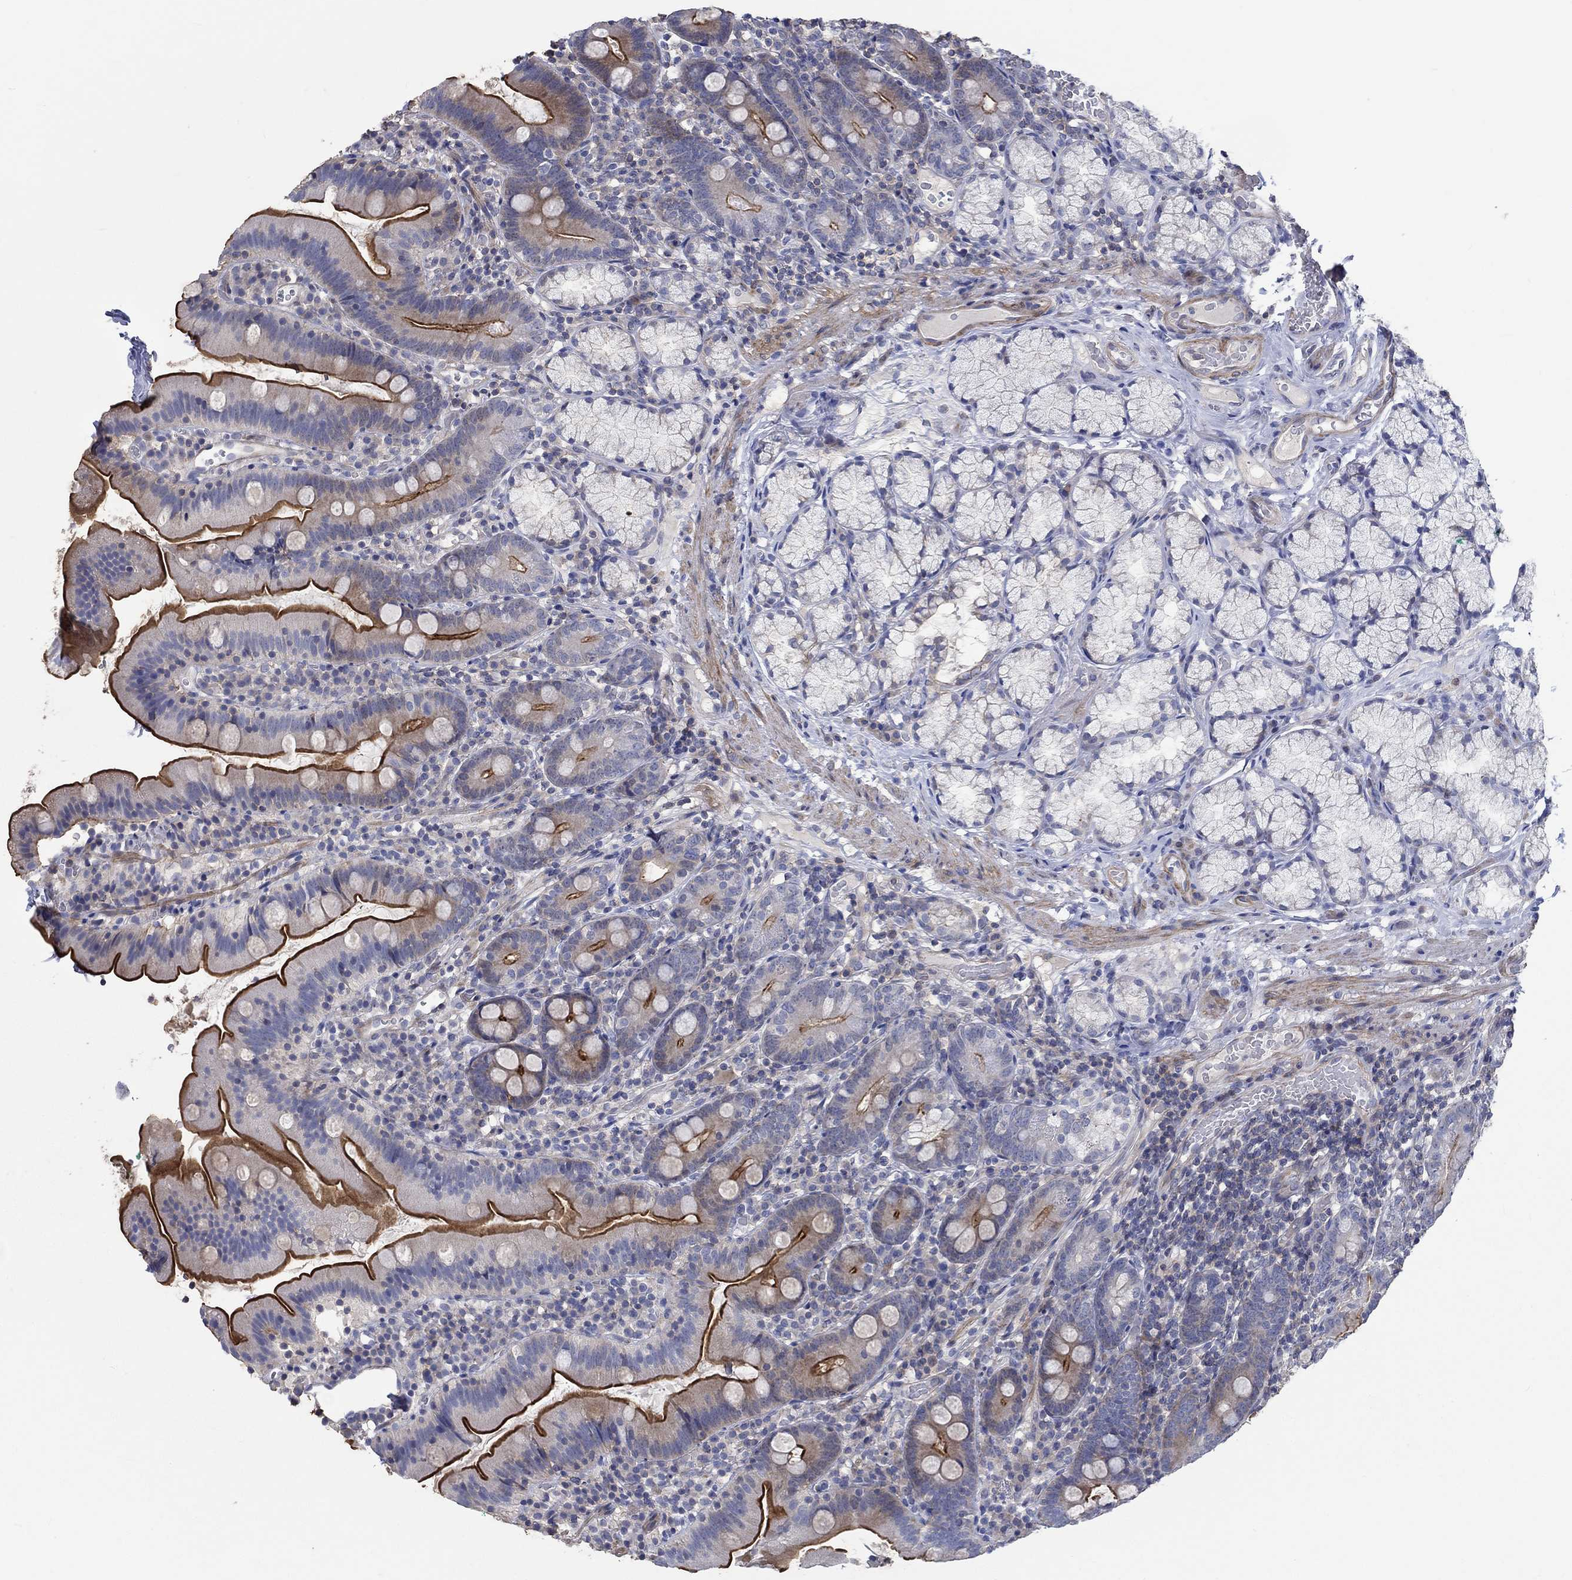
{"staining": {"intensity": "strong", "quantity": "25%-75%", "location": "cytoplasmic/membranous"}, "tissue": "duodenum", "cell_type": "Glandular cells", "image_type": "normal", "snomed": [{"axis": "morphology", "description": "Normal tissue, NOS"}, {"axis": "topography", "description": "Duodenum"}], "caption": "Immunohistochemistry (IHC) photomicrograph of unremarkable duodenum: duodenum stained using immunohistochemistry exhibits high levels of strong protein expression localized specifically in the cytoplasmic/membranous of glandular cells, appearing as a cytoplasmic/membranous brown color.", "gene": "TNFAIP8L3", "patient": {"sex": "female", "age": 67}}